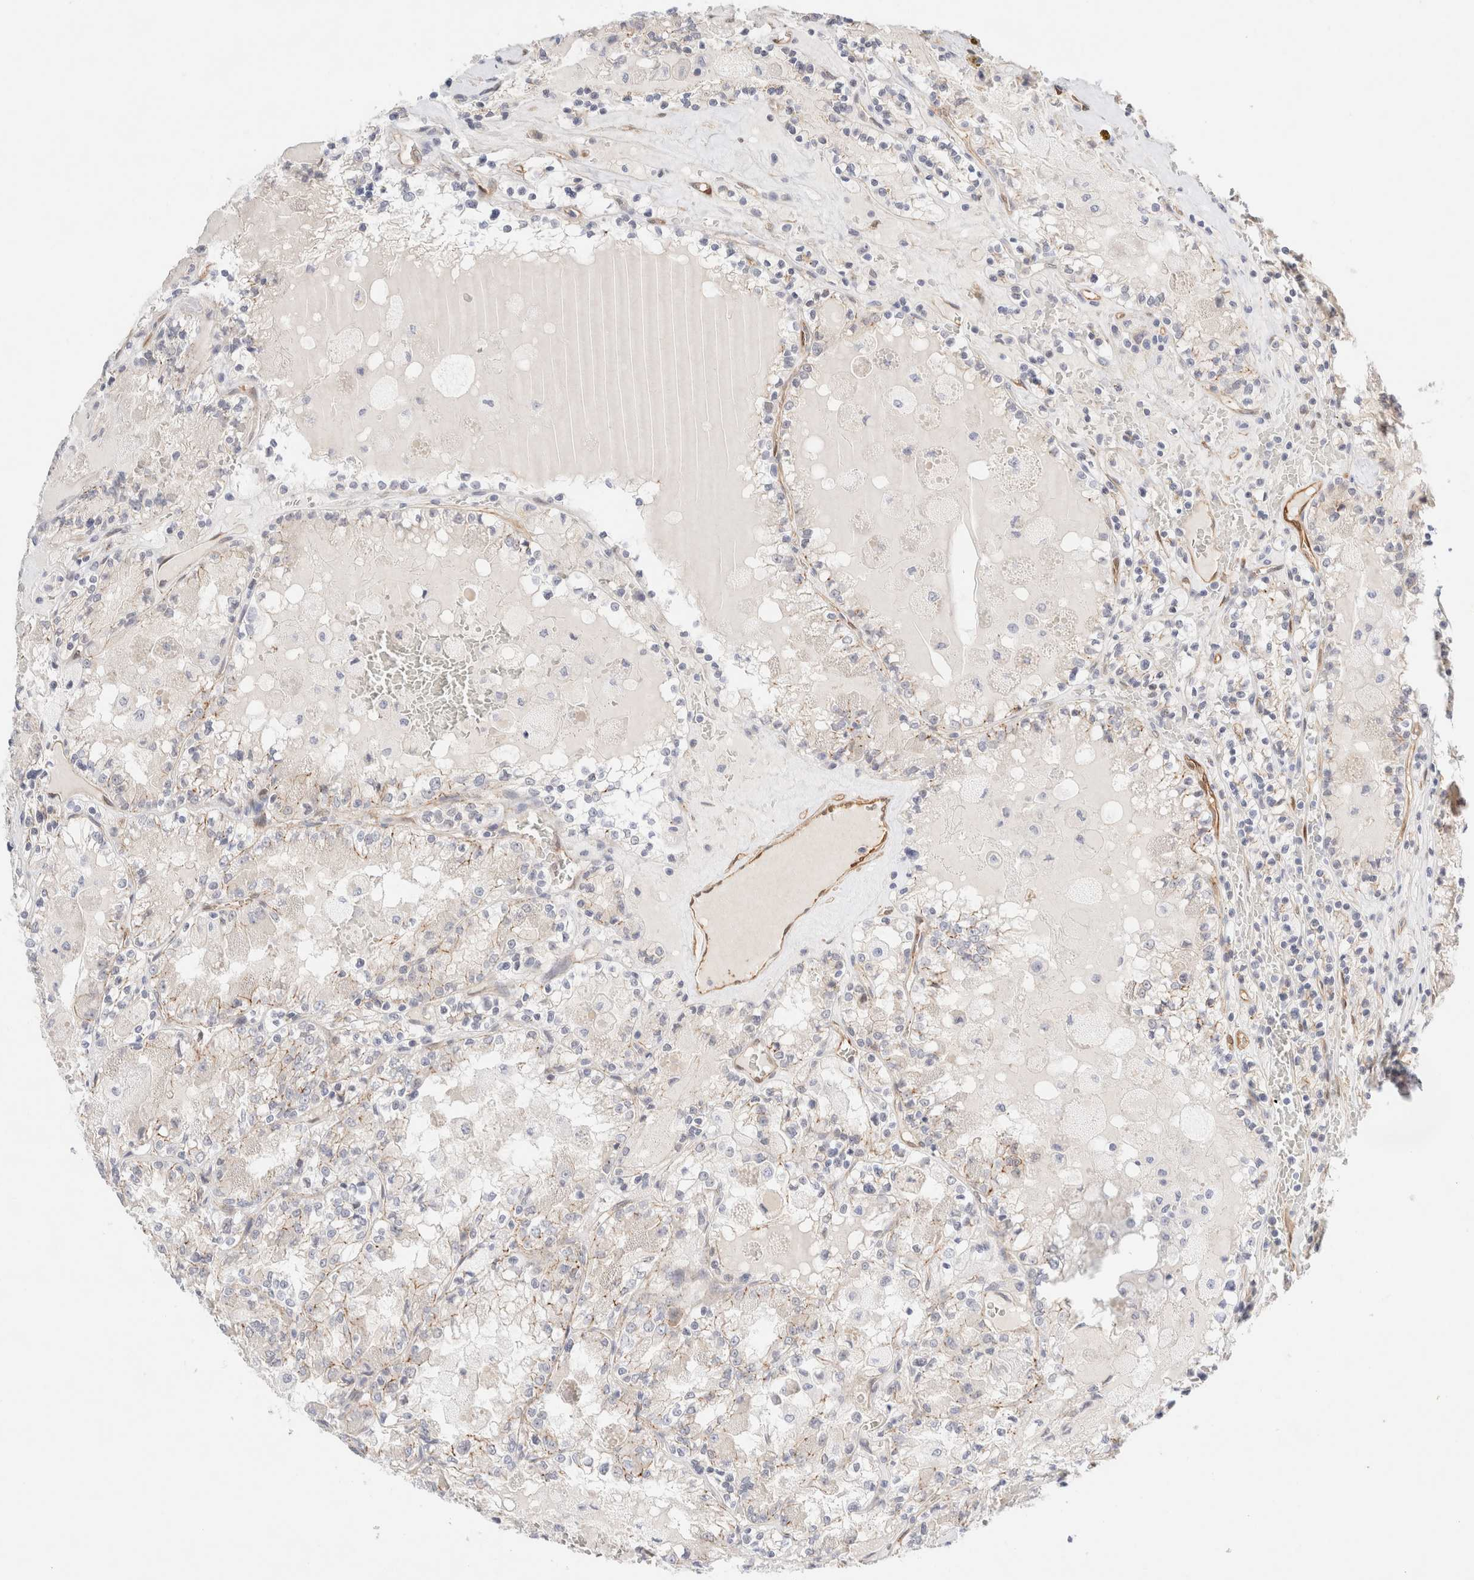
{"staining": {"intensity": "weak", "quantity": "<25%", "location": "cytoplasmic/membranous"}, "tissue": "renal cancer", "cell_type": "Tumor cells", "image_type": "cancer", "snomed": [{"axis": "morphology", "description": "Adenocarcinoma, NOS"}, {"axis": "topography", "description": "Kidney"}], "caption": "Image shows no significant protein staining in tumor cells of renal adenocarcinoma.", "gene": "LMCD1", "patient": {"sex": "female", "age": 56}}